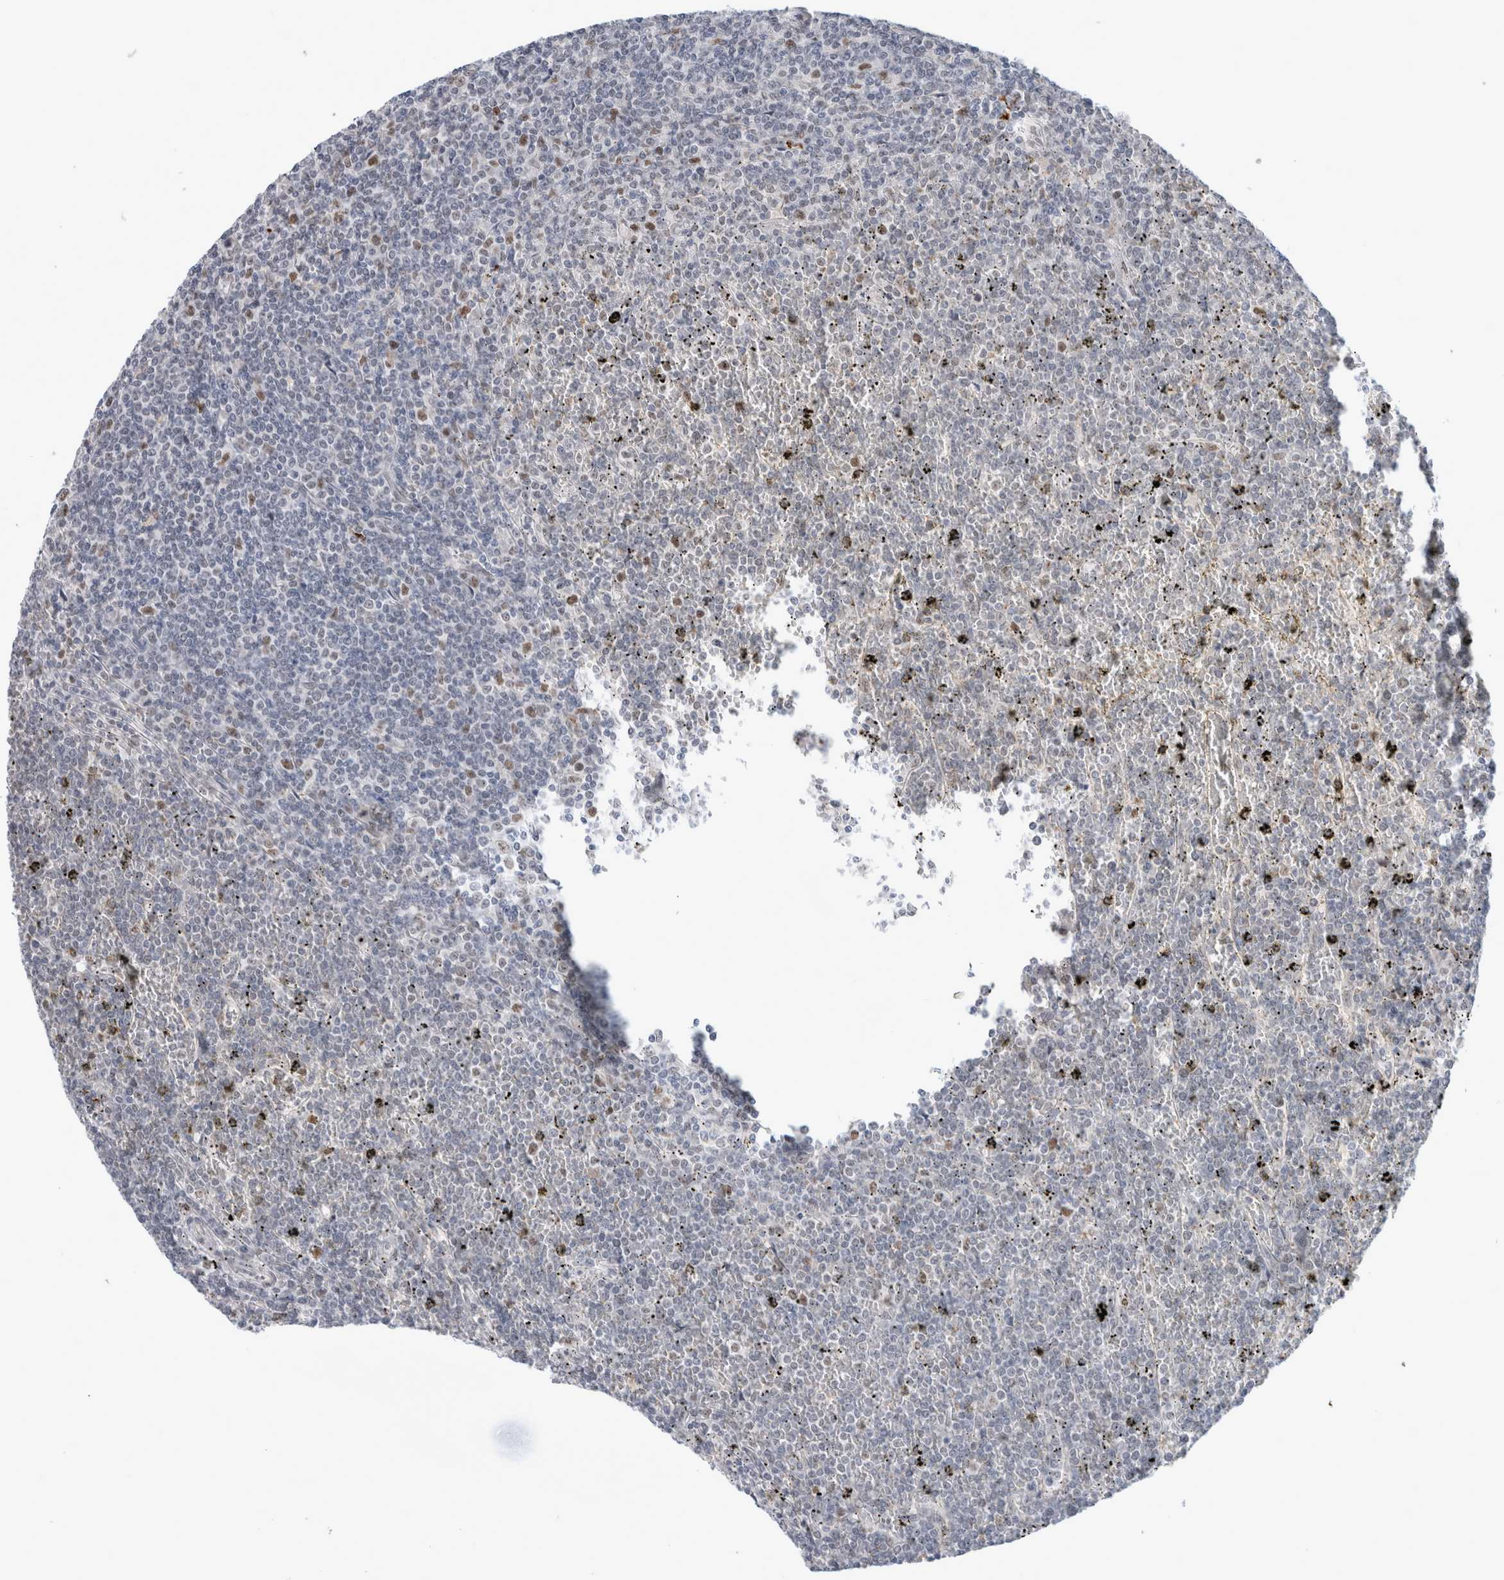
{"staining": {"intensity": "negative", "quantity": "none", "location": "none"}, "tissue": "lymphoma", "cell_type": "Tumor cells", "image_type": "cancer", "snomed": [{"axis": "morphology", "description": "Malignant lymphoma, non-Hodgkin's type, Low grade"}, {"axis": "topography", "description": "Spleen"}], "caption": "An immunohistochemistry micrograph of lymphoma is shown. There is no staining in tumor cells of lymphoma.", "gene": "KNL1", "patient": {"sex": "female", "age": 19}}